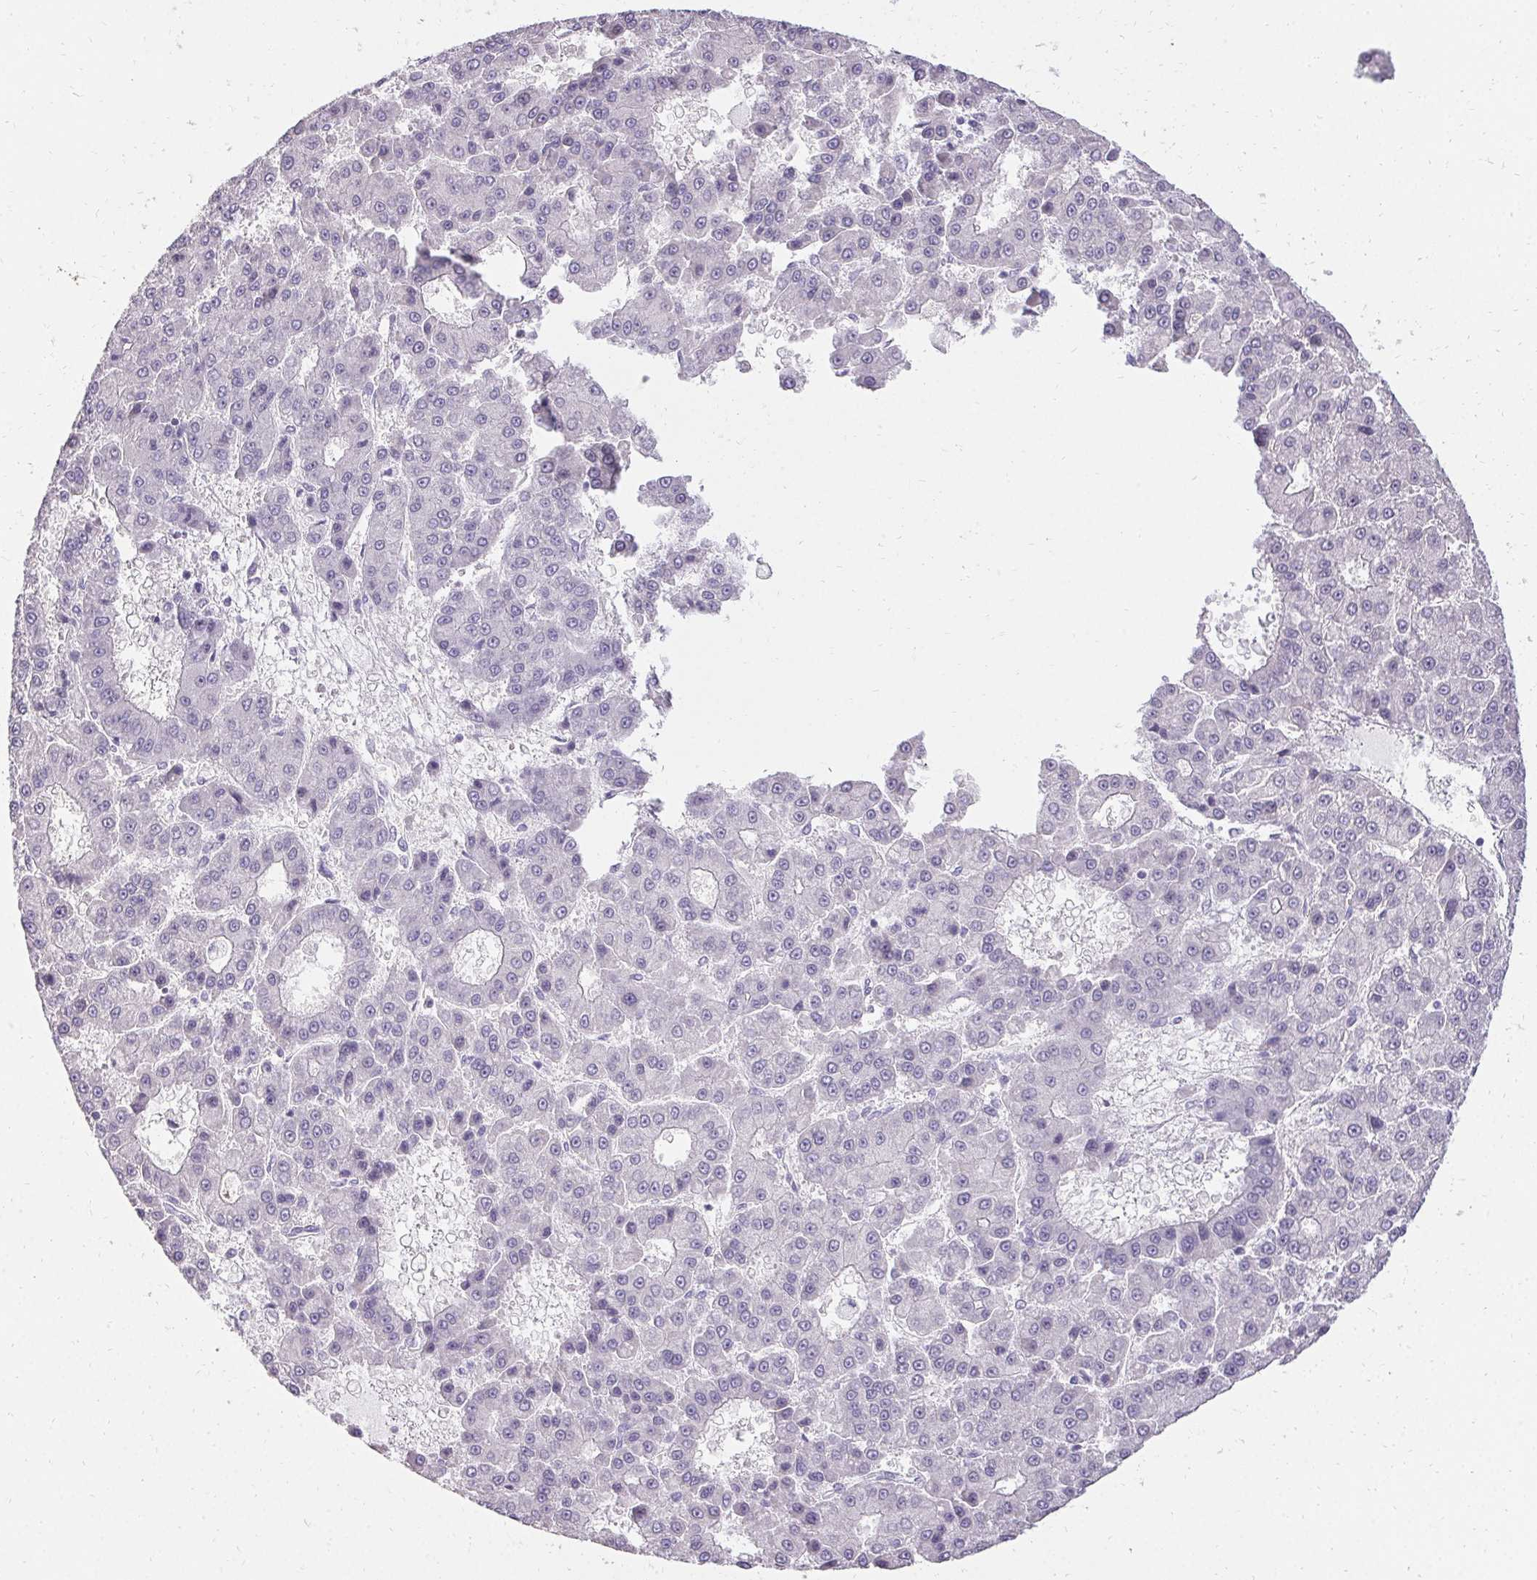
{"staining": {"intensity": "negative", "quantity": "none", "location": "none"}, "tissue": "liver cancer", "cell_type": "Tumor cells", "image_type": "cancer", "snomed": [{"axis": "morphology", "description": "Carcinoma, Hepatocellular, NOS"}, {"axis": "topography", "description": "Liver"}], "caption": "A photomicrograph of hepatocellular carcinoma (liver) stained for a protein reveals no brown staining in tumor cells.", "gene": "PMEL", "patient": {"sex": "male", "age": 70}}